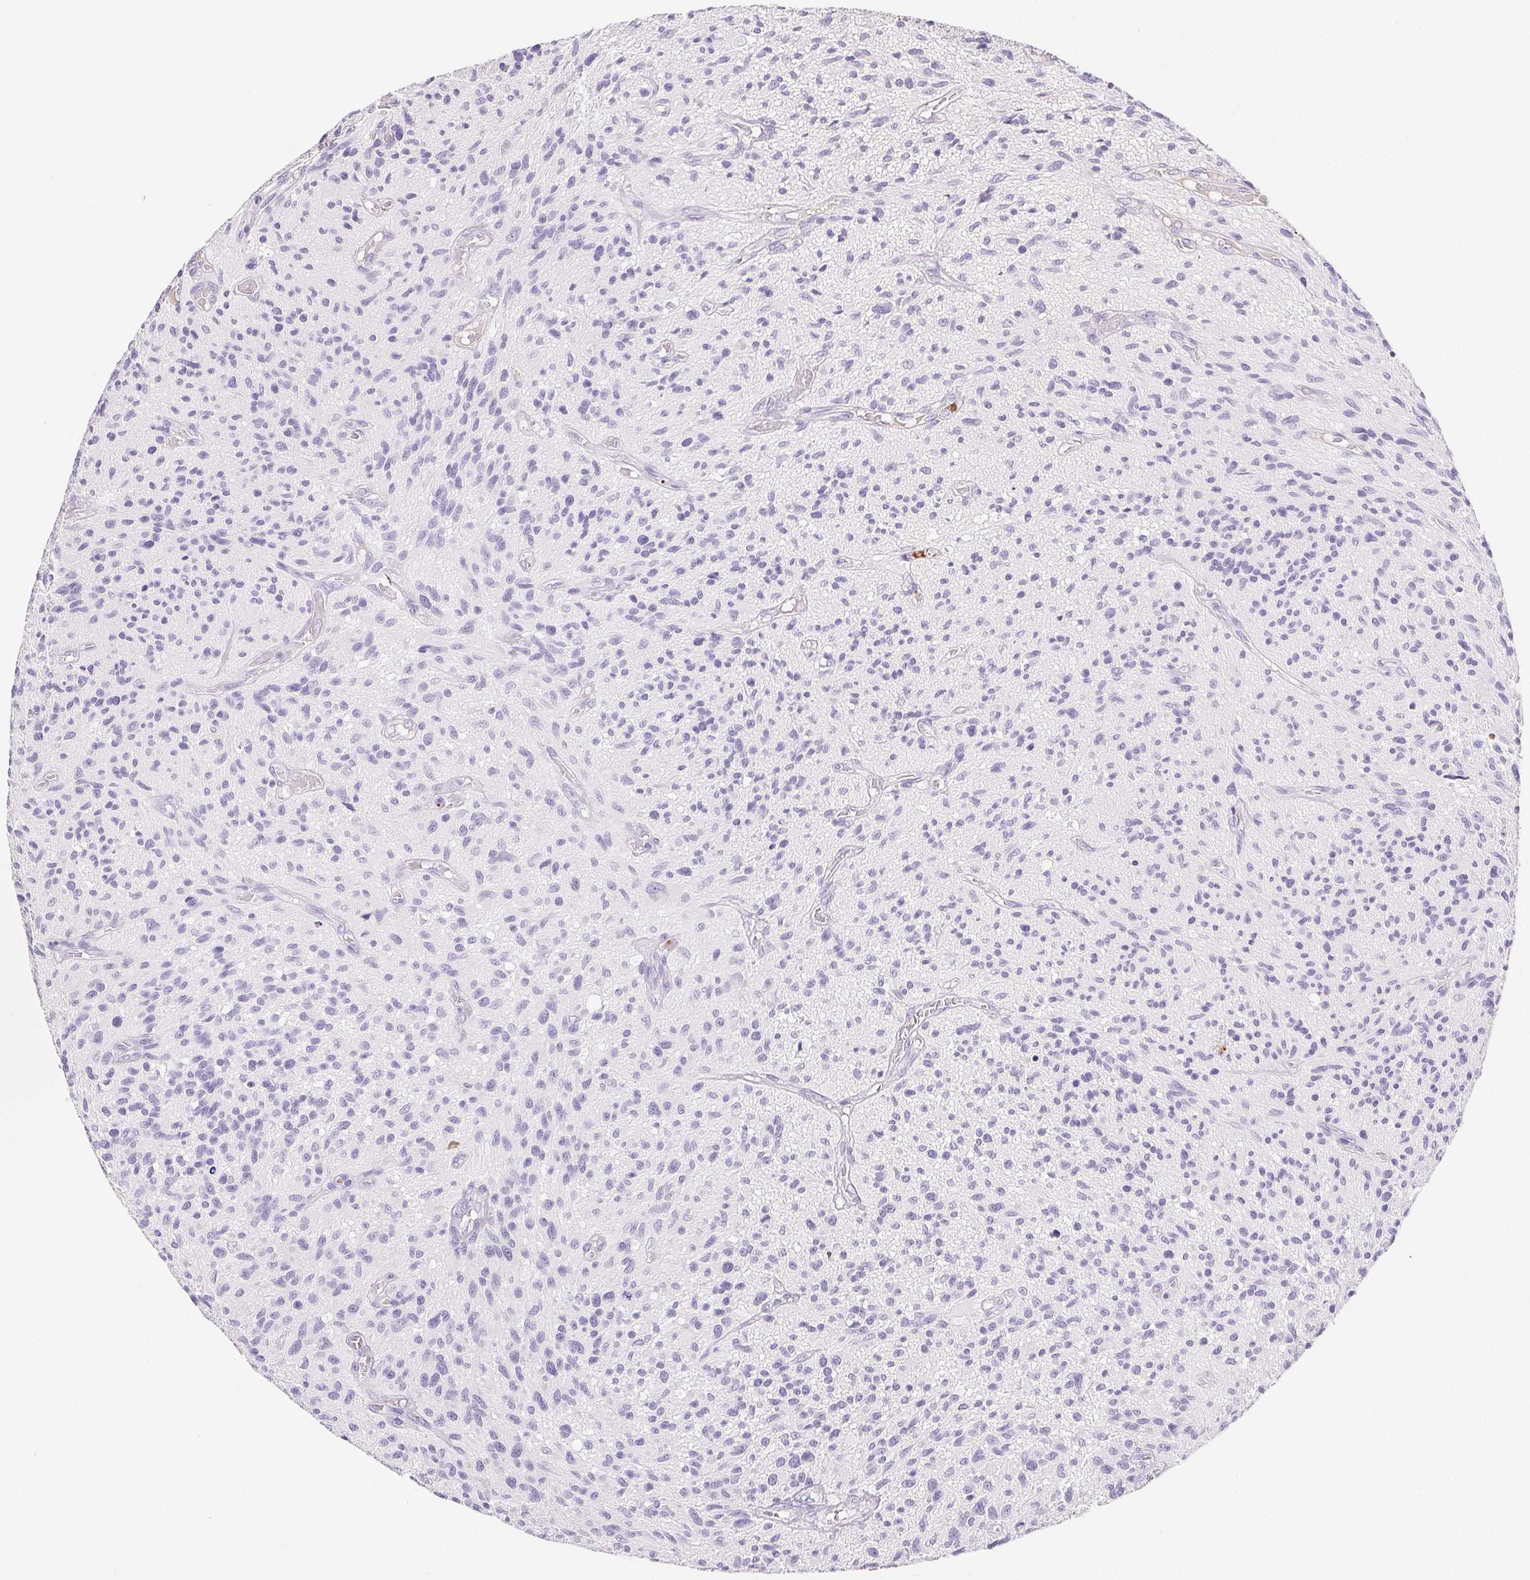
{"staining": {"intensity": "negative", "quantity": "none", "location": "none"}, "tissue": "glioma", "cell_type": "Tumor cells", "image_type": "cancer", "snomed": [{"axis": "morphology", "description": "Glioma, malignant, High grade"}, {"axis": "topography", "description": "Brain"}], "caption": "DAB (3,3'-diaminobenzidine) immunohistochemical staining of human glioma displays no significant staining in tumor cells.", "gene": "VTN", "patient": {"sex": "male", "age": 75}}